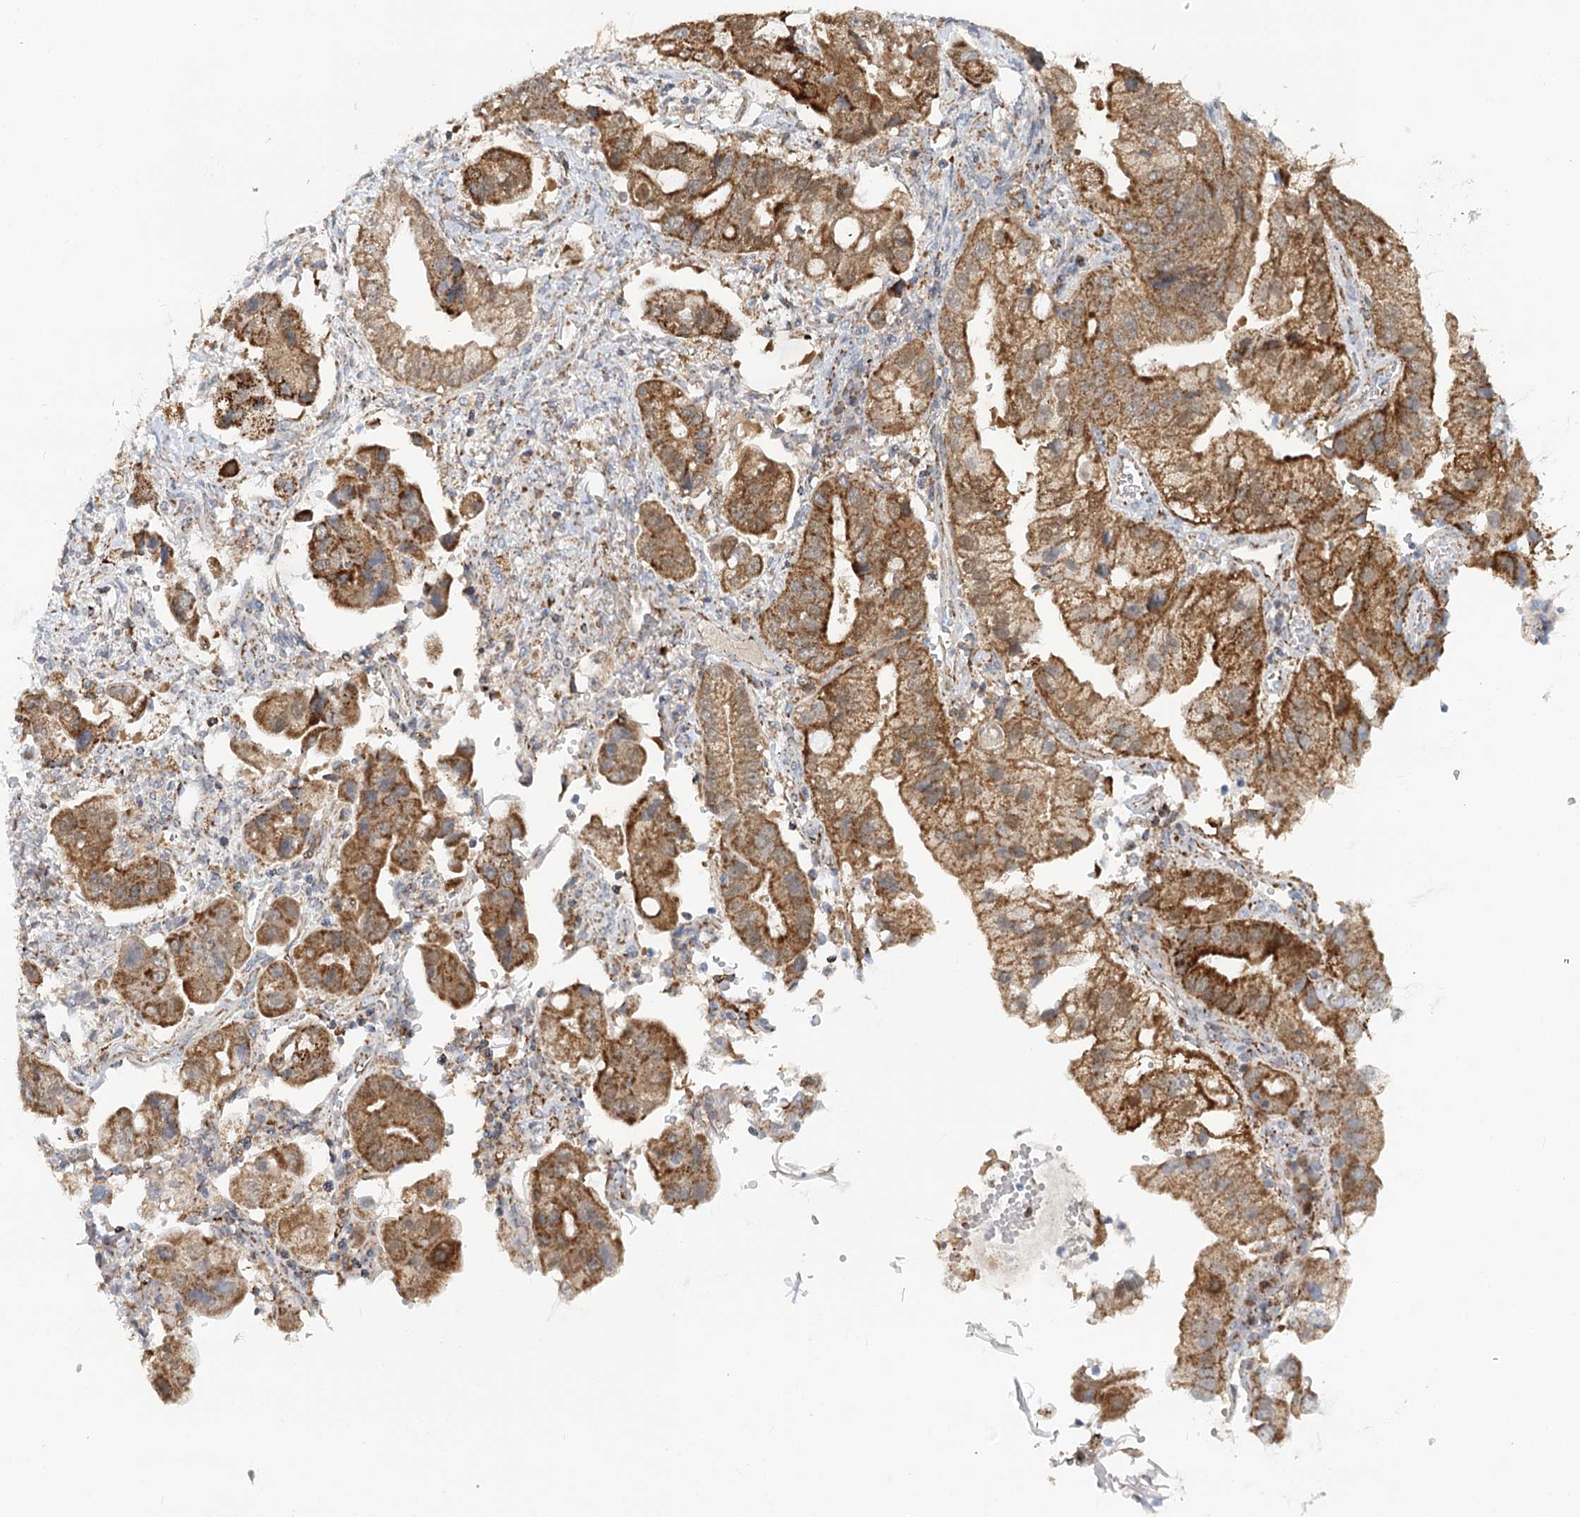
{"staining": {"intensity": "moderate", "quantity": ">75%", "location": "cytoplasmic/membranous"}, "tissue": "stomach cancer", "cell_type": "Tumor cells", "image_type": "cancer", "snomed": [{"axis": "morphology", "description": "Adenocarcinoma, NOS"}, {"axis": "topography", "description": "Stomach"}], "caption": "The photomicrograph shows staining of adenocarcinoma (stomach), revealing moderate cytoplasmic/membranous protein staining (brown color) within tumor cells. (Stains: DAB in brown, nuclei in blue, Microscopy: brightfield microscopy at high magnification).", "gene": "TAS1R1", "patient": {"sex": "male", "age": 62}}